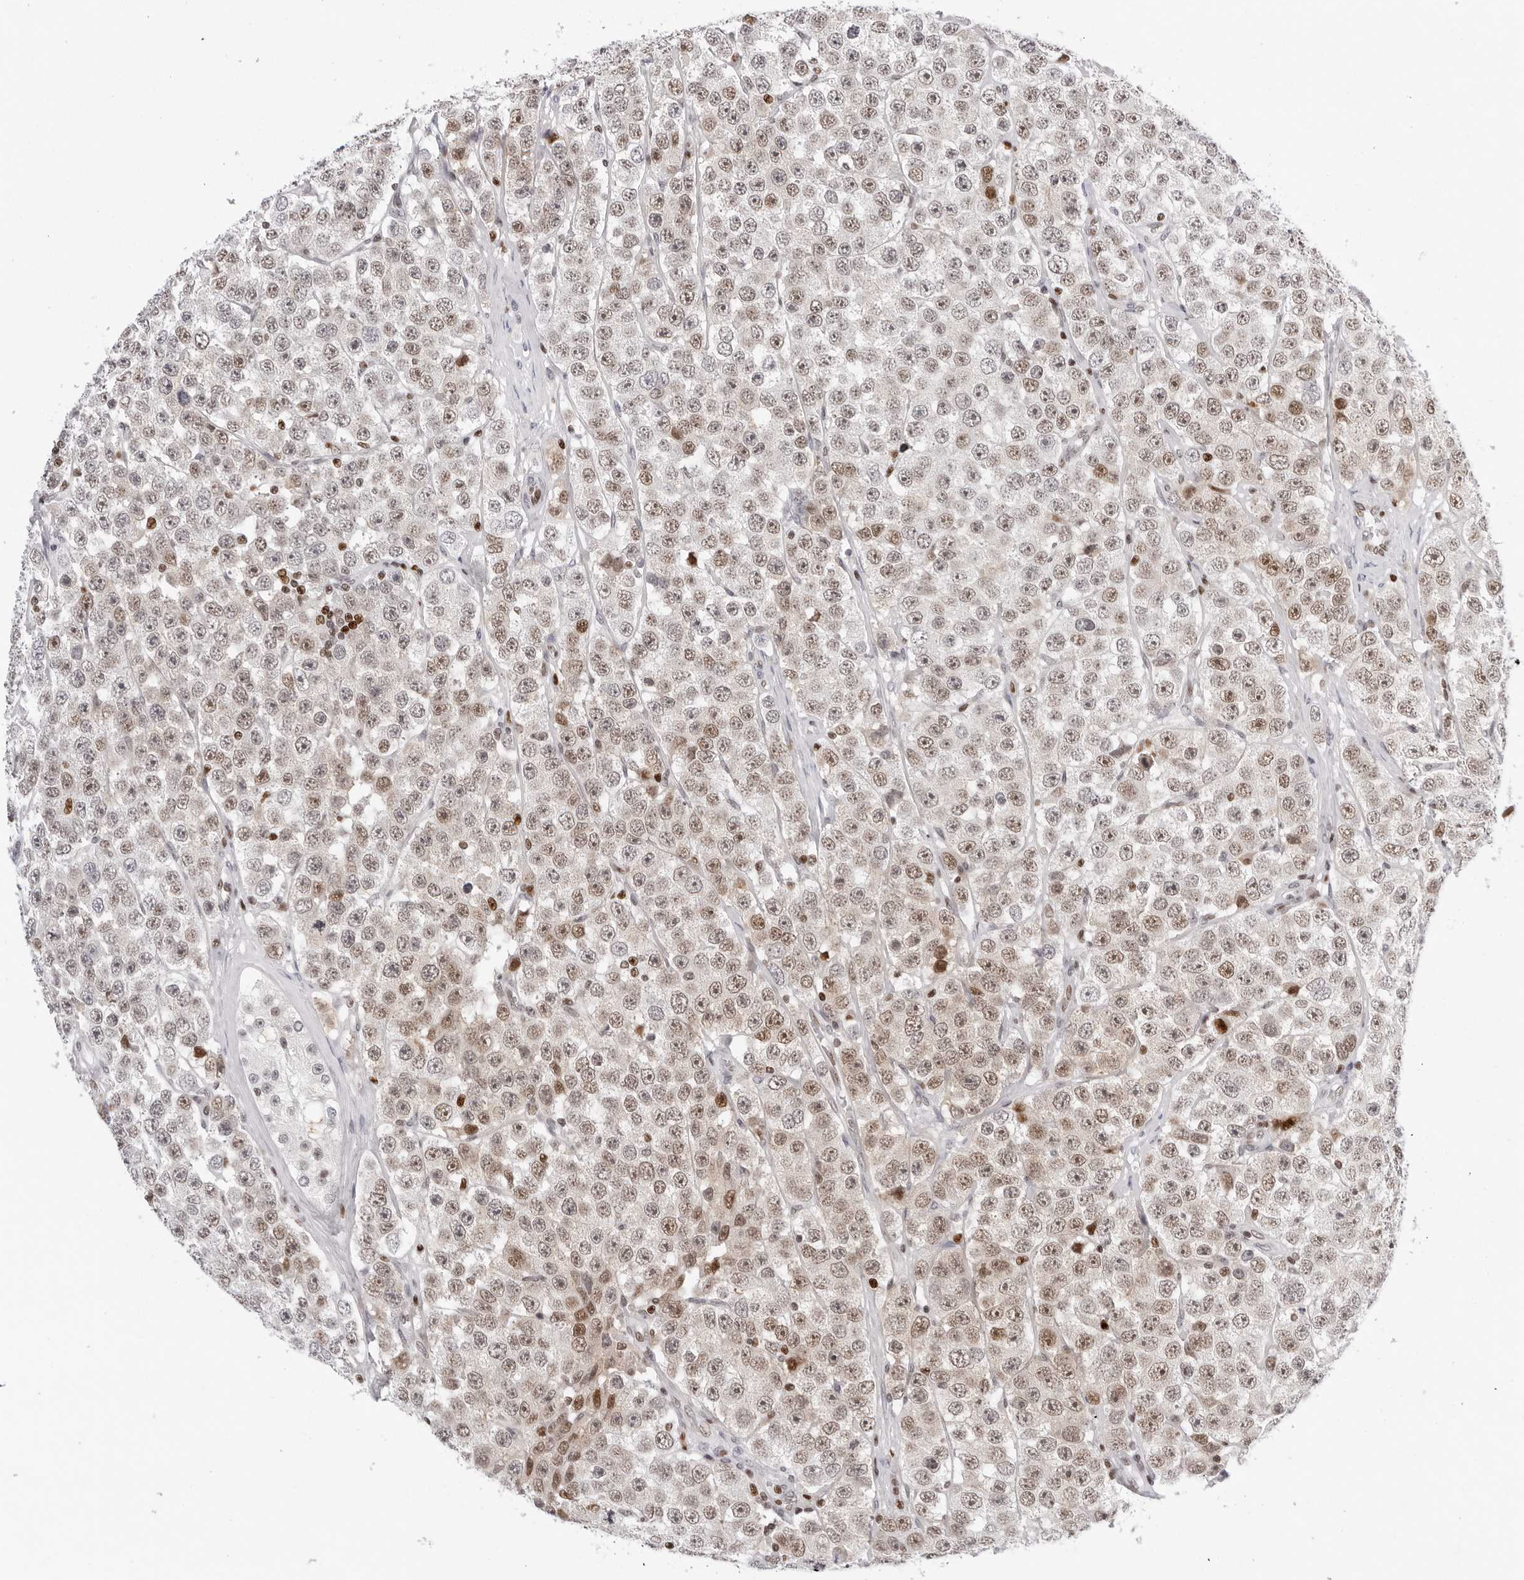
{"staining": {"intensity": "moderate", "quantity": "25%-75%", "location": "nuclear"}, "tissue": "testis cancer", "cell_type": "Tumor cells", "image_type": "cancer", "snomed": [{"axis": "morphology", "description": "Seminoma, NOS"}, {"axis": "topography", "description": "Testis"}], "caption": "This micrograph shows immunohistochemistry staining of testis seminoma, with medium moderate nuclear expression in about 25%-75% of tumor cells.", "gene": "OGG1", "patient": {"sex": "male", "age": 28}}